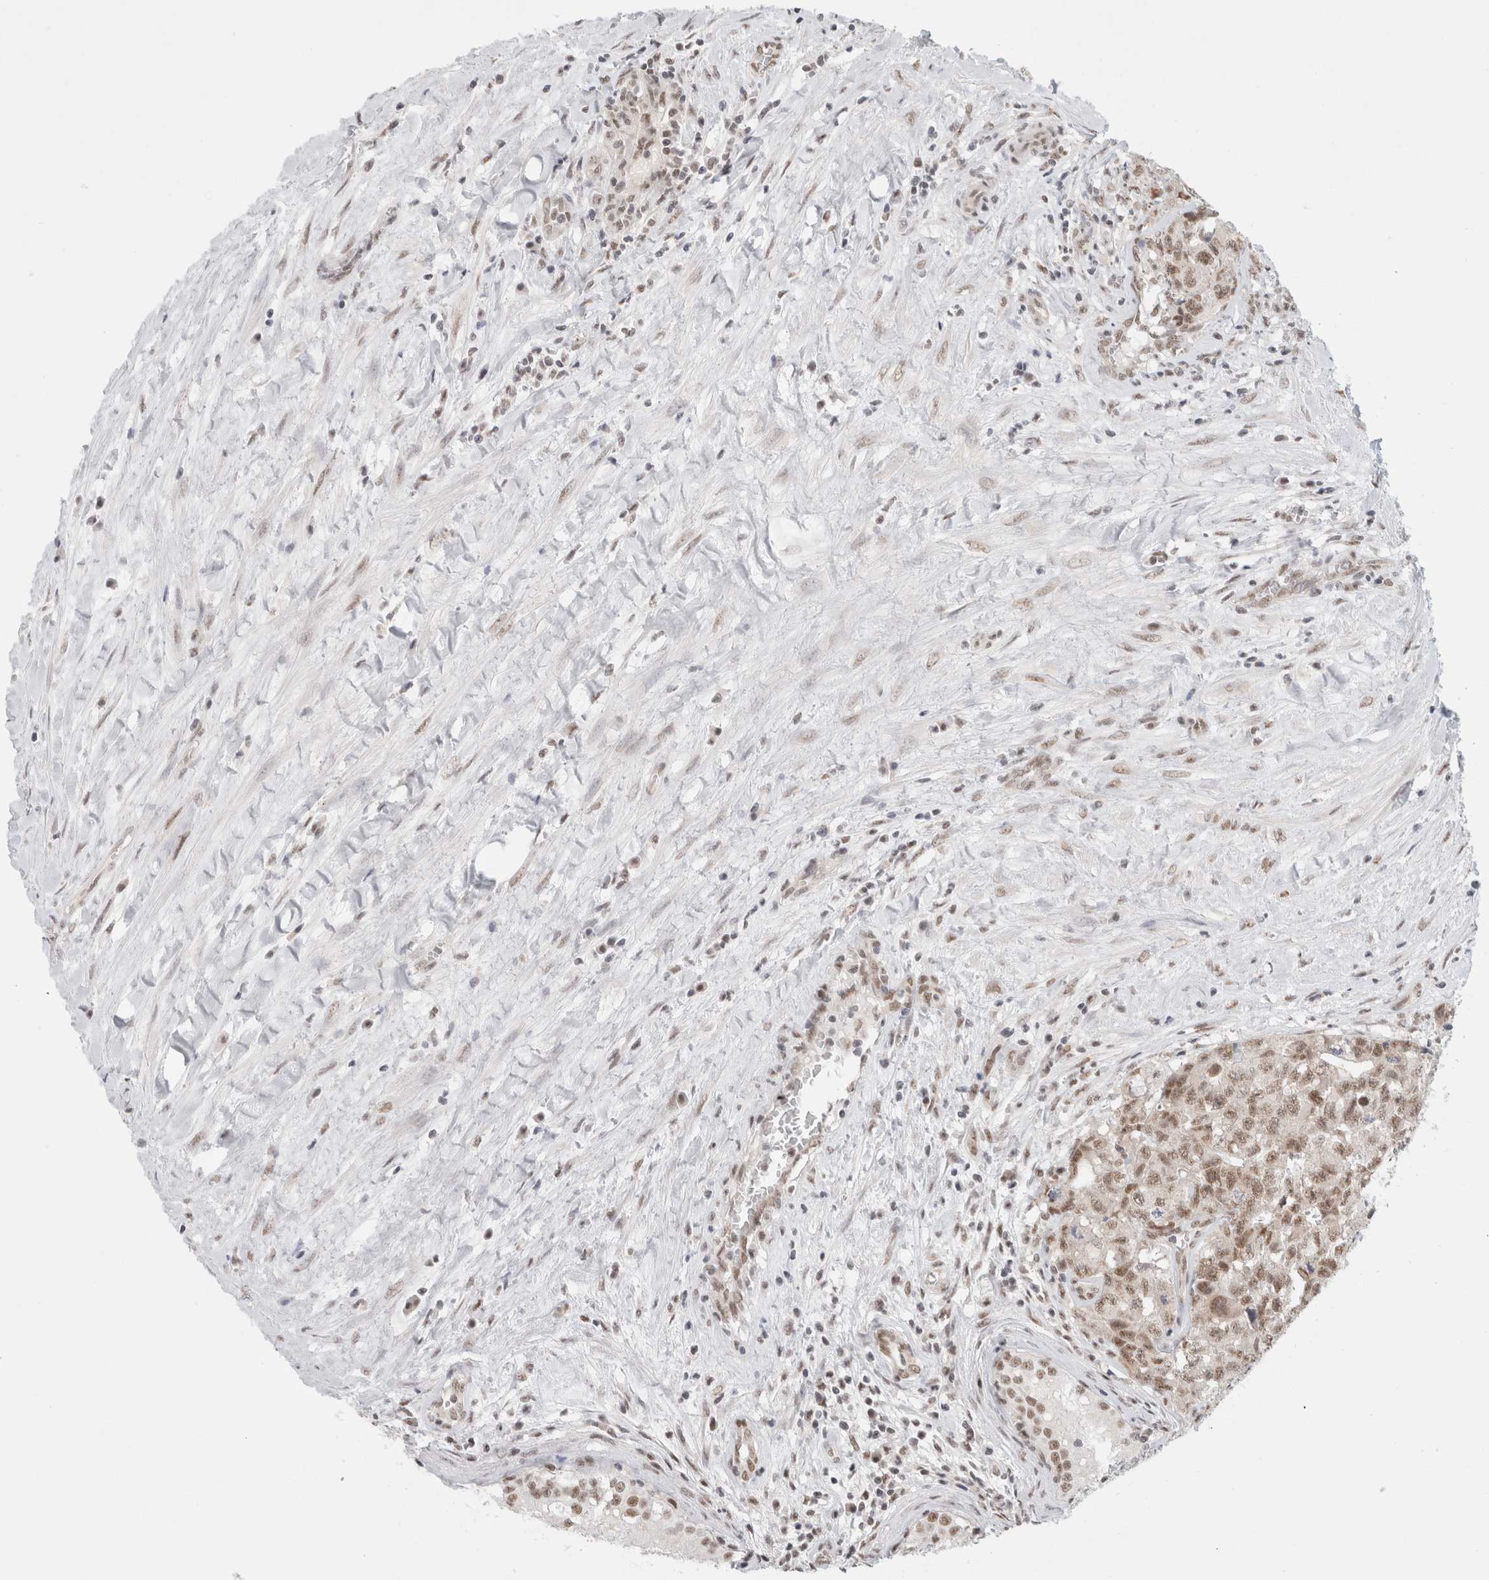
{"staining": {"intensity": "moderate", "quantity": ">75%", "location": "nuclear"}, "tissue": "testis cancer", "cell_type": "Tumor cells", "image_type": "cancer", "snomed": [{"axis": "morphology", "description": "Carcinoma, Embryonal, NOS"}, {"axis": "topography", "description": "Testis"}], "caption": "Immunohistochemistry (IHC) micrograph of human testis embryonal carcinoma stained for a protein (brown), which shows medium levels of moderate nuclear staining in approximately >75% of tumor cells.", "gene": "TRMT12", "patient": {"sex": "male", "age": 28}}